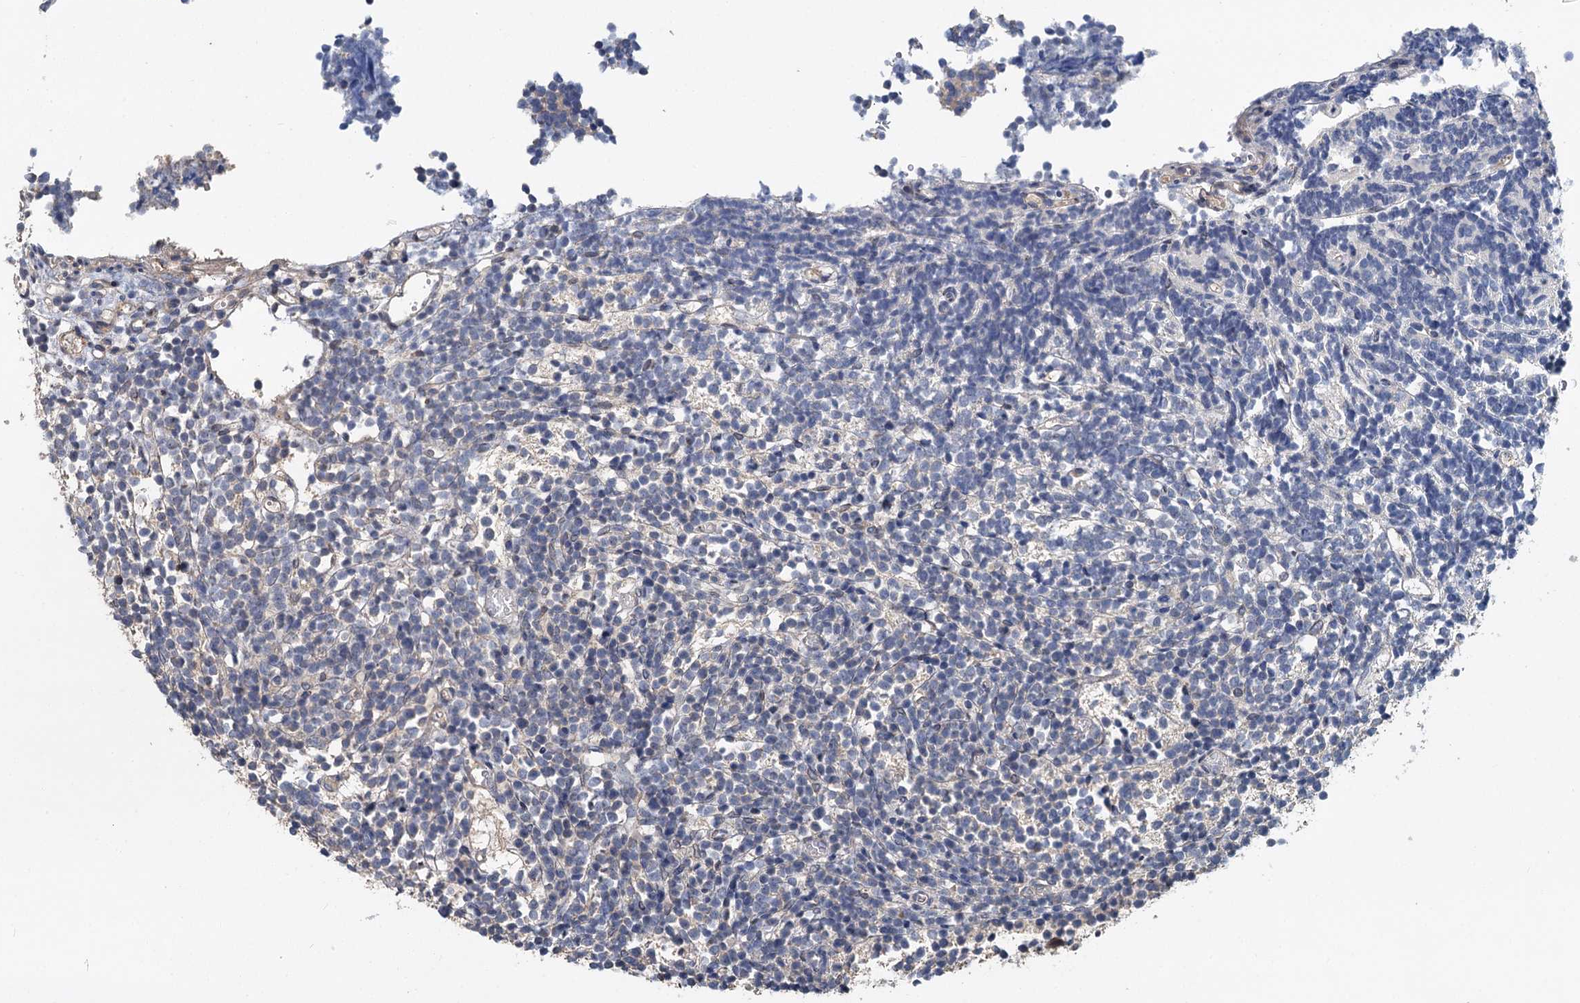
{"staining": {"intensity": "negative", "quantity": "none", "location": "none"}, "tissue": "glioma", "cell_type": "Tumor cells", "image_type": "cancer", "snomed": [{"axis": "morphology", "description": "Glioma, malignant, Low grade"}, {"axis": "topography", "description": "Brain"}], "caption": "High magnification brightfield microscopy of glioma stained with DAB (brown) and counterstained with hematoxylin (blue): tumor cells show no significant expression.", "gene": "ZNF324", "patient": {"sex": "female", "age": 1}}